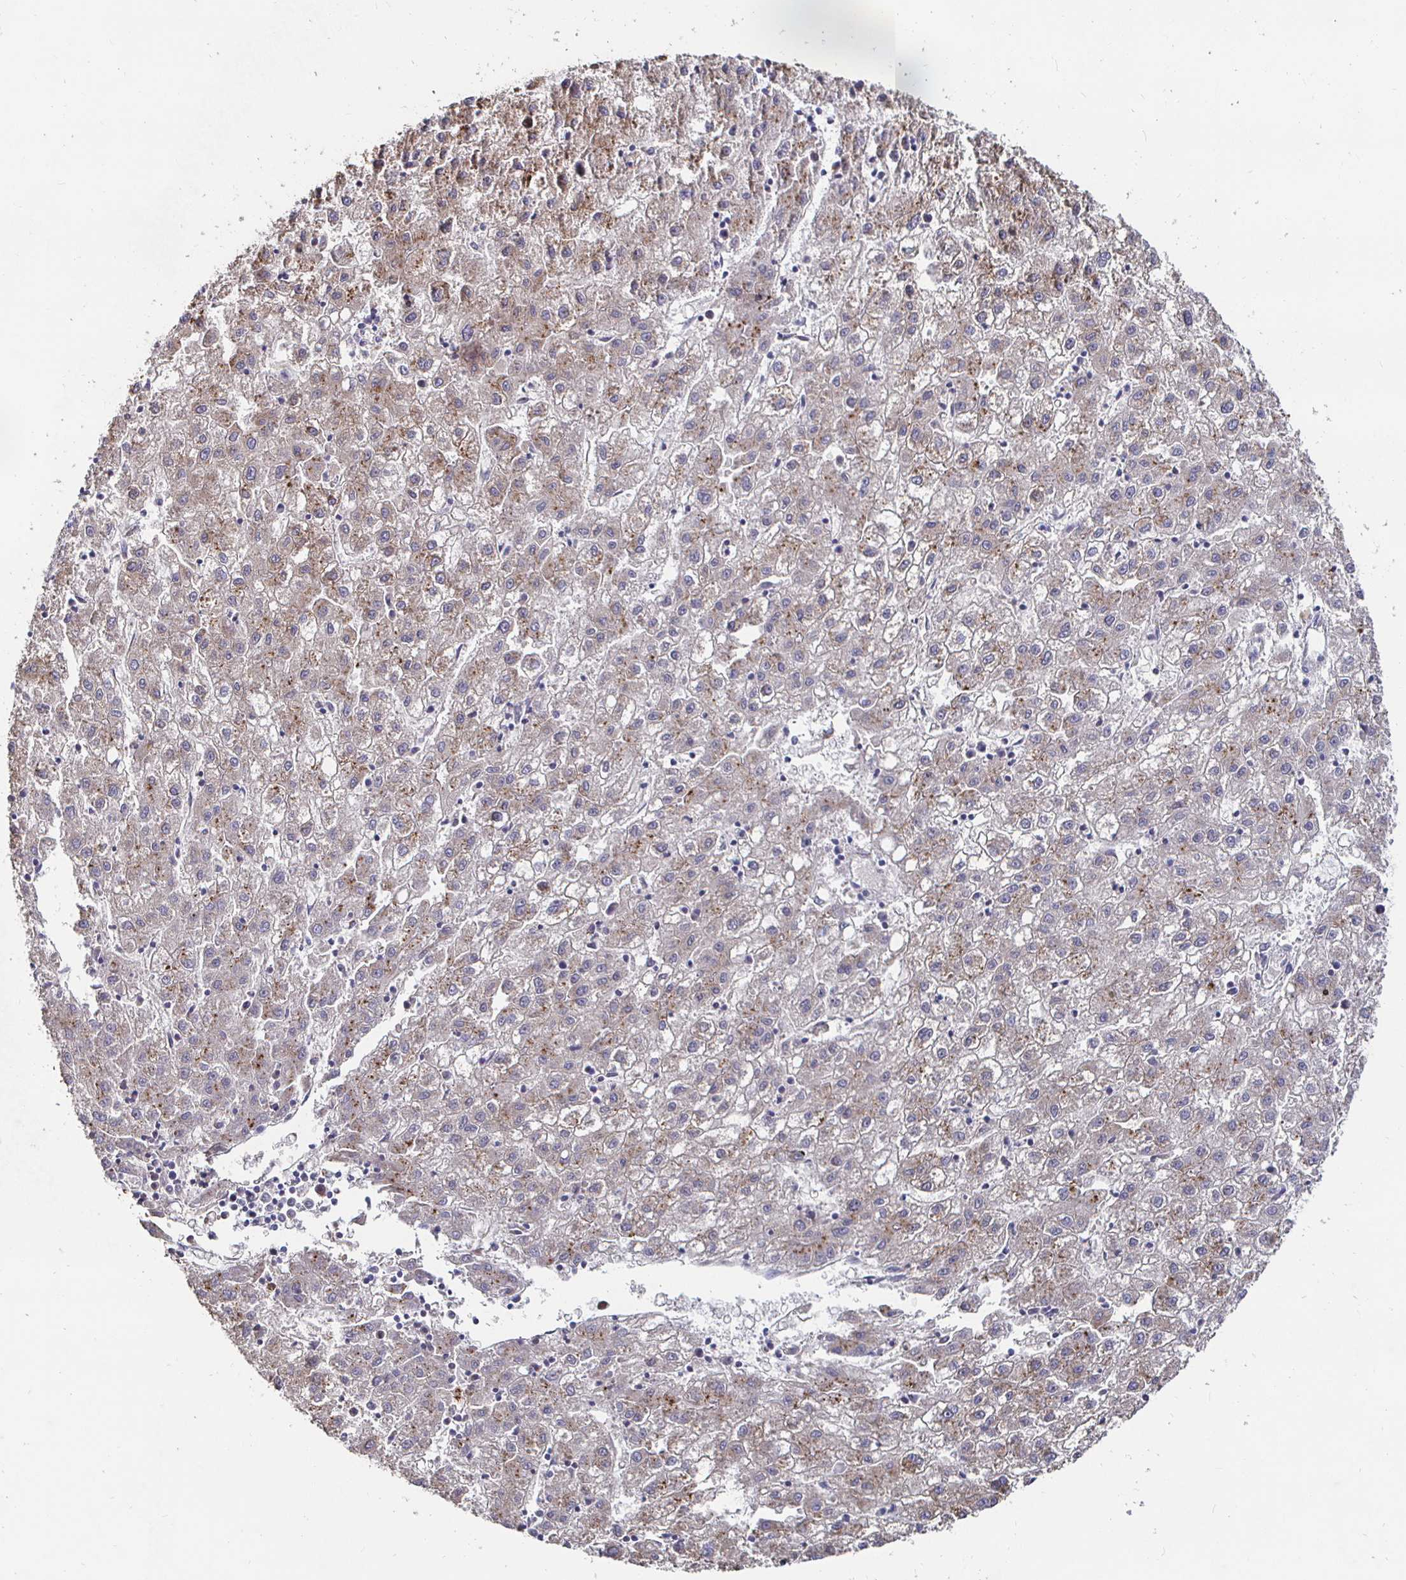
{"staining": {"intensity": "weak", "quantity": ">75%", "location": "cytoplasmic/membranous"}, "tissue": "liver cancer", "cell_type": "Tumor cells", "image_type": "cancer", "snomed": [{"axis": "morphology", "description": "Carcinoma, Hepatocellular, NOS"}, {"axis": "topography", "description": "Liver"}], "caption": "A micrograph of hepatocellular carcinoma (liver) stained for a protein displays weak cytoplasmic/membranous brown staining in tumor cells. Immunohistochemistry stains the protein in brown and the nuclei are stained blue.", "gene": "NRSN1", "patient": {"sex": "male", "age": 72}}